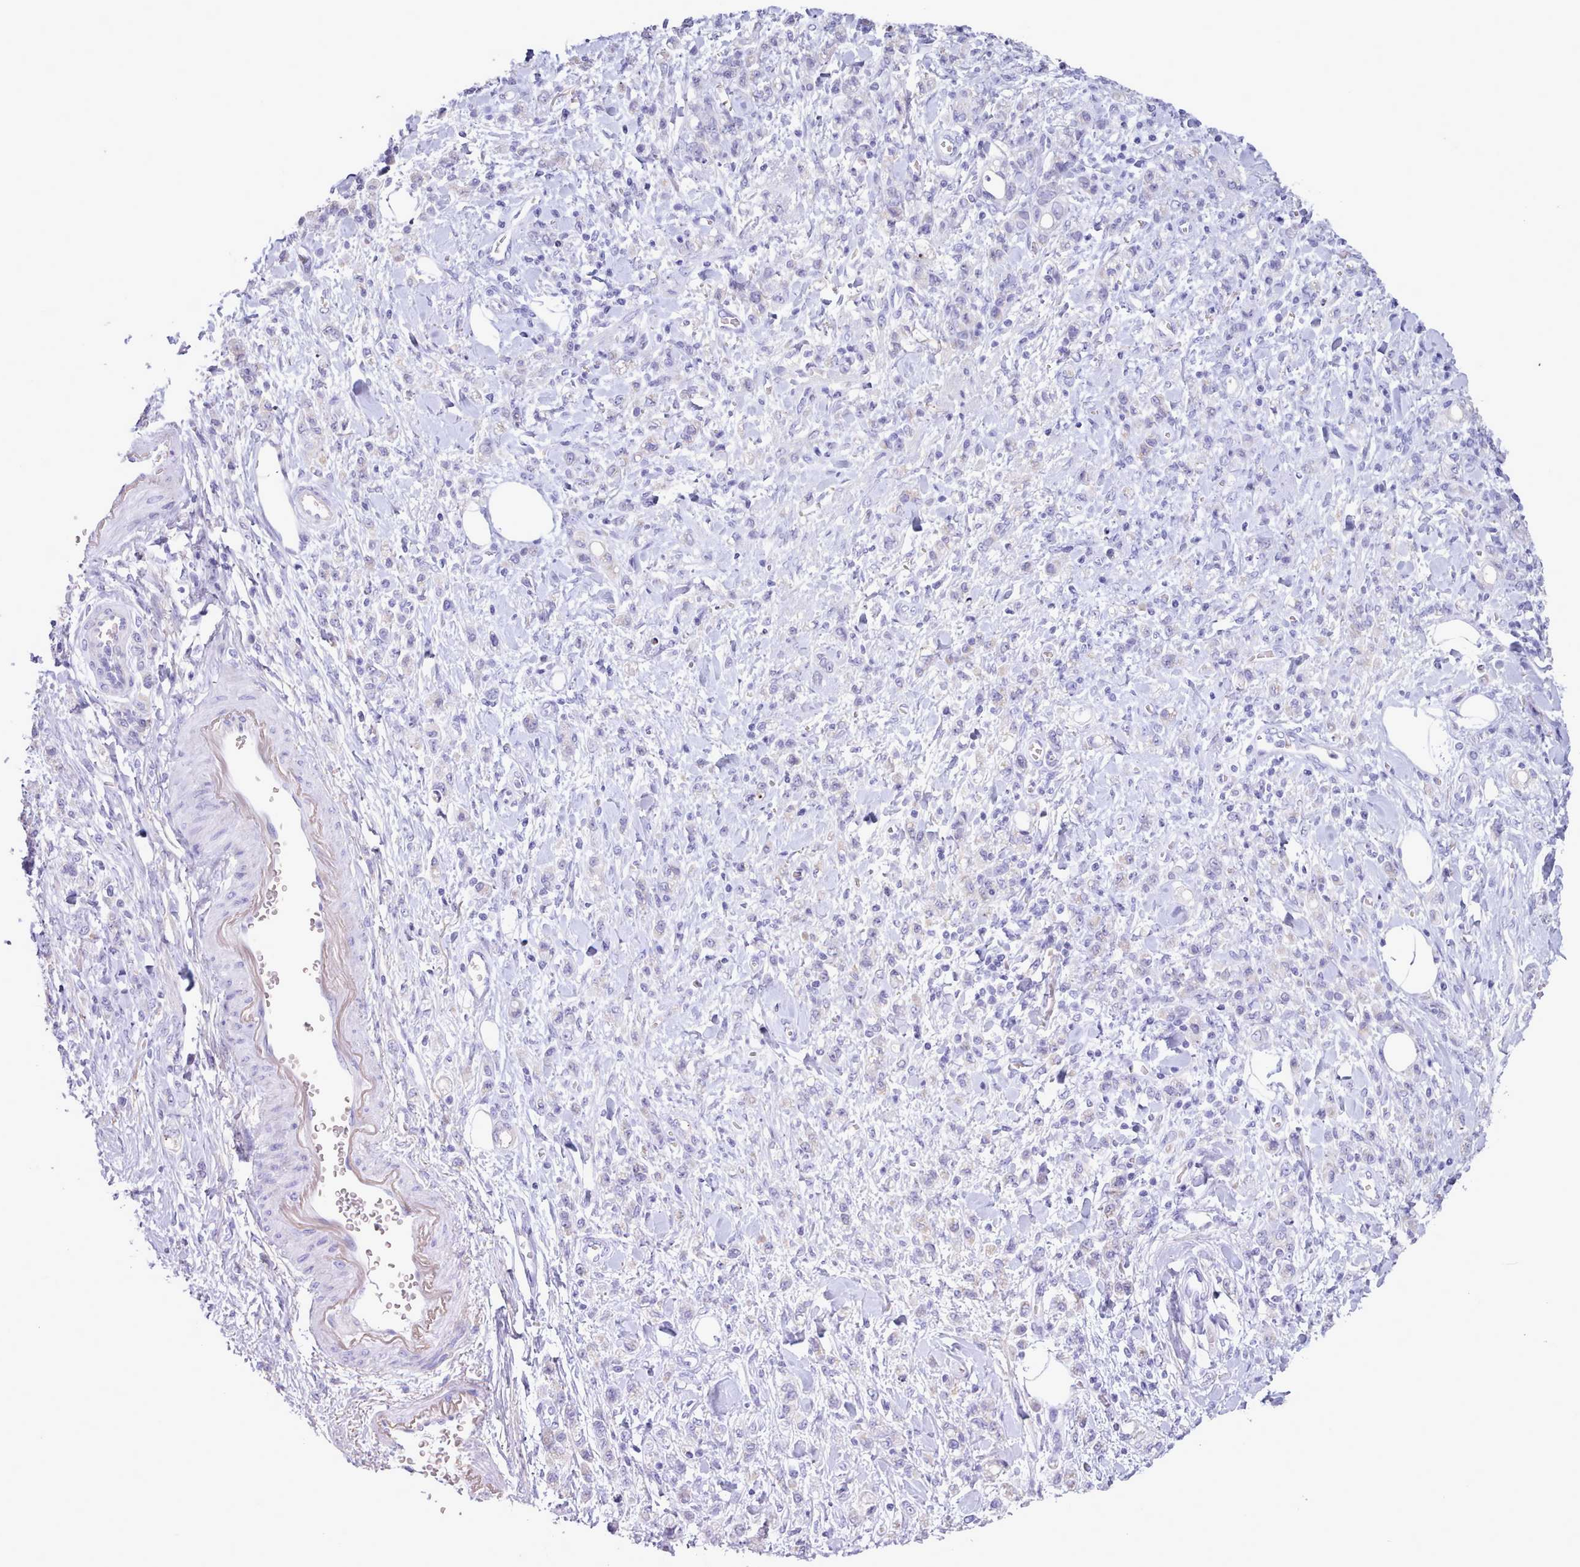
{"staining": {"intensity": "negative", "quantity": "none", "location": "none"}, "tissue": "stomach cancer", "cell_type": "Tumor cells", "image_type": "cancer", "snomed": [{"axis": "morphology", "description": "Adenocarcinoma, NOS"}, {"axis": "topography", "description": "Stomach"}], "caption": "Tumor cells are negative for brown protein staining in stomach cancer (adenocarcinoma).", "gene": "CYP2A13", "patient": {"sex": "male", "age": 77}}